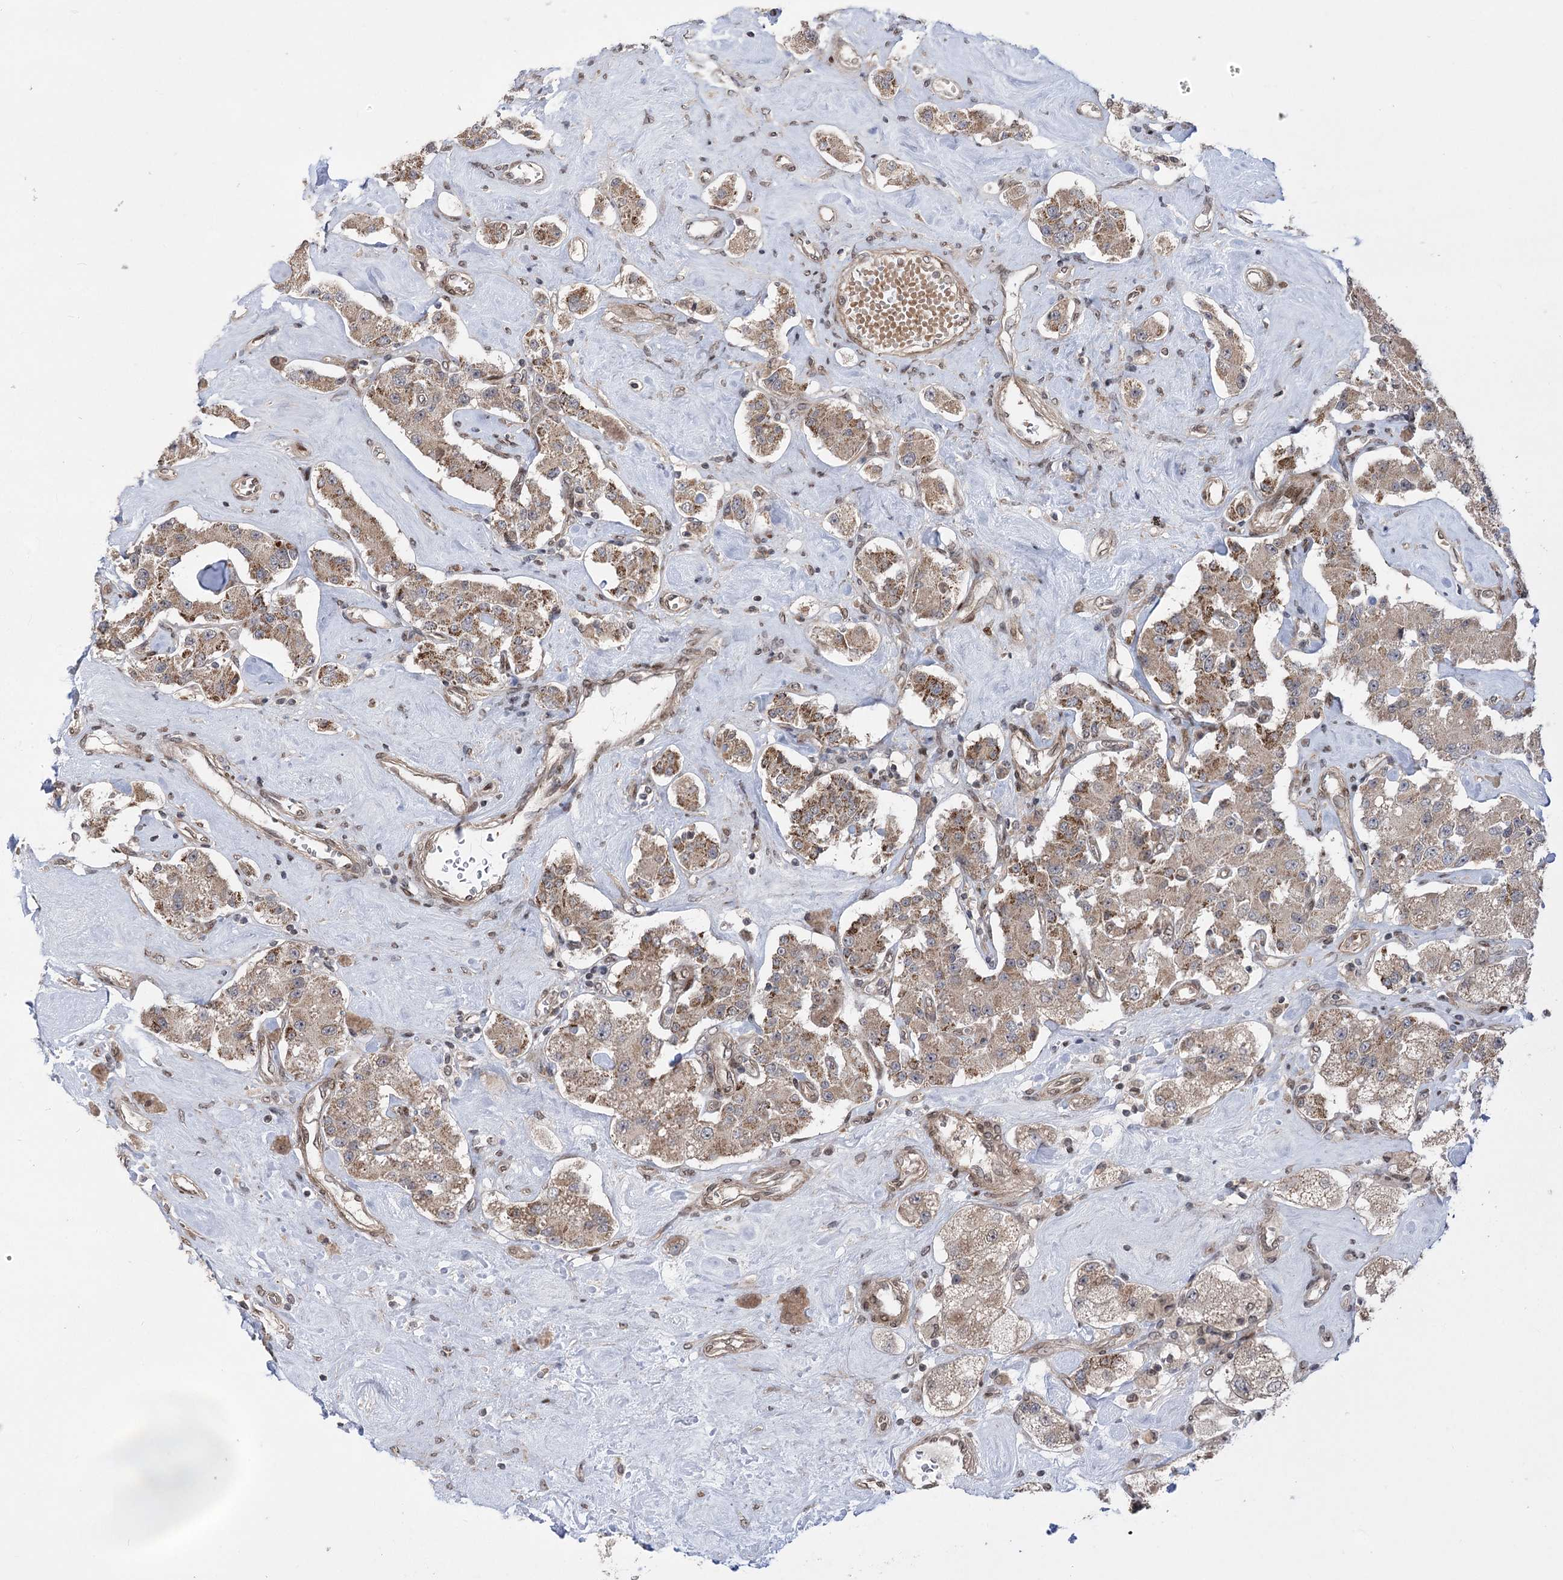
{"staining": {"intensity": "weak", "quantity": ">75%", "location": "cytoplasmic/membranous"}, "tissue": "carcinoid", "cell_type": "Tumor cells", "image_type": "cancer", "snomed": [{"axis": "morphology", "description": "Carcinoid, malignant, NOS"}, {"axis": "topography", "description": "Pancreas"}], "caption": "Carcinoid stained with a protein marker displays weak staining in tumor cells.", "gene": "TENM2", "patient": {"sex": "male", "age": 41}}